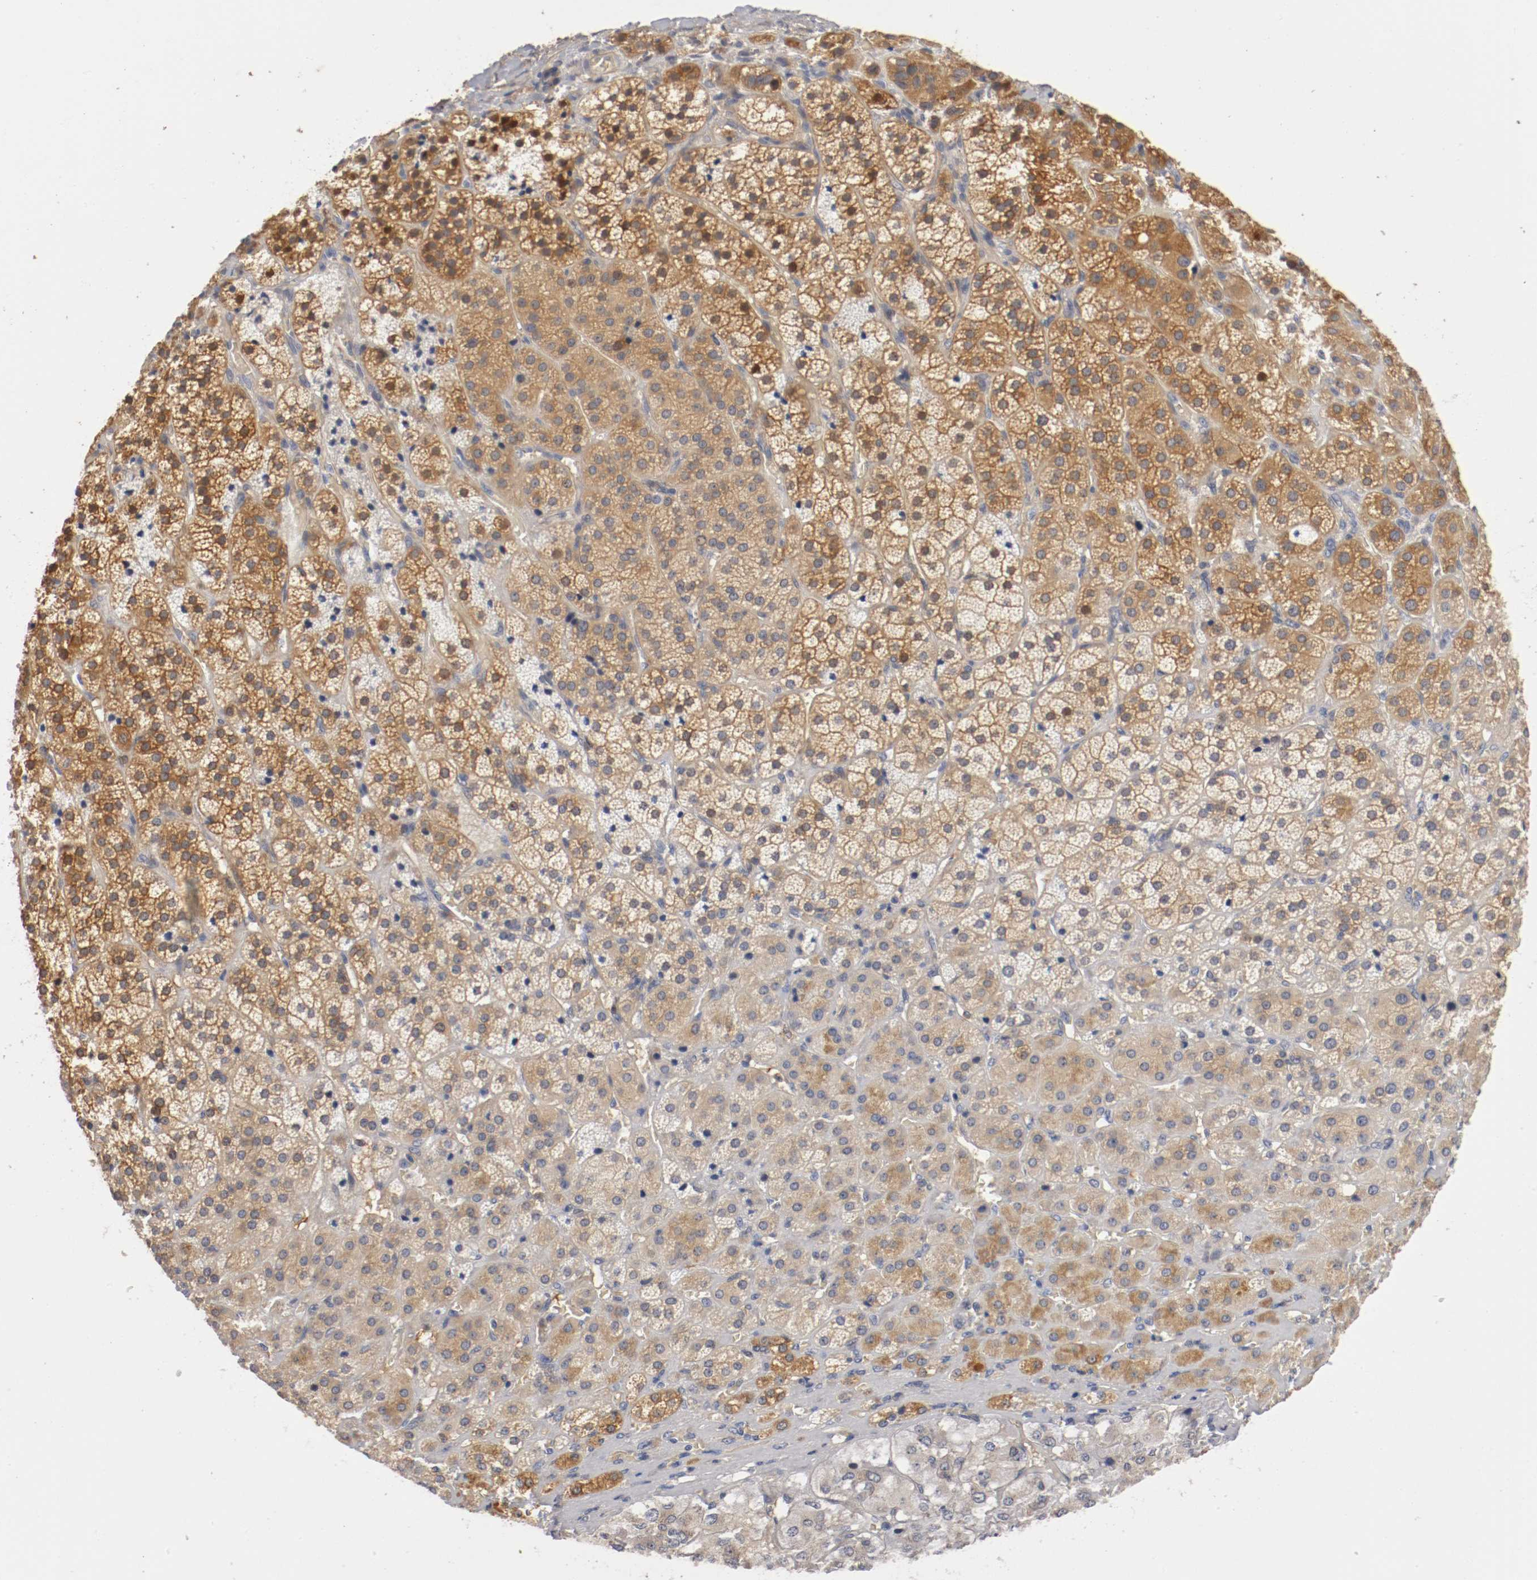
{"staining": {"intensity": "moderate", "quantity": ">75%", "location": "cytoplasmic/membranous"}, "tissue": "adrenal gland", "cell_type": "Glandular cells", "image_type": "normal", "snomed": [{"axis": "morphology", "description": "Normal tissue, NOS"}, {"axis": "topography", "description": "Adrenal gland"}], "caption": "A brown stain labels moderate cytoplasmic/membranous staining of a protein in glandular cells of normal adrenal gland. The staining was performed using DAB (3,3'-diaminobenzidine) to visualize the protein expression in brown, while the nuclei were stained in blue with hematoxylin (Magnification: 20x).", "gene": "RBM23", "patient": {"sex": "female", "age": 71}}